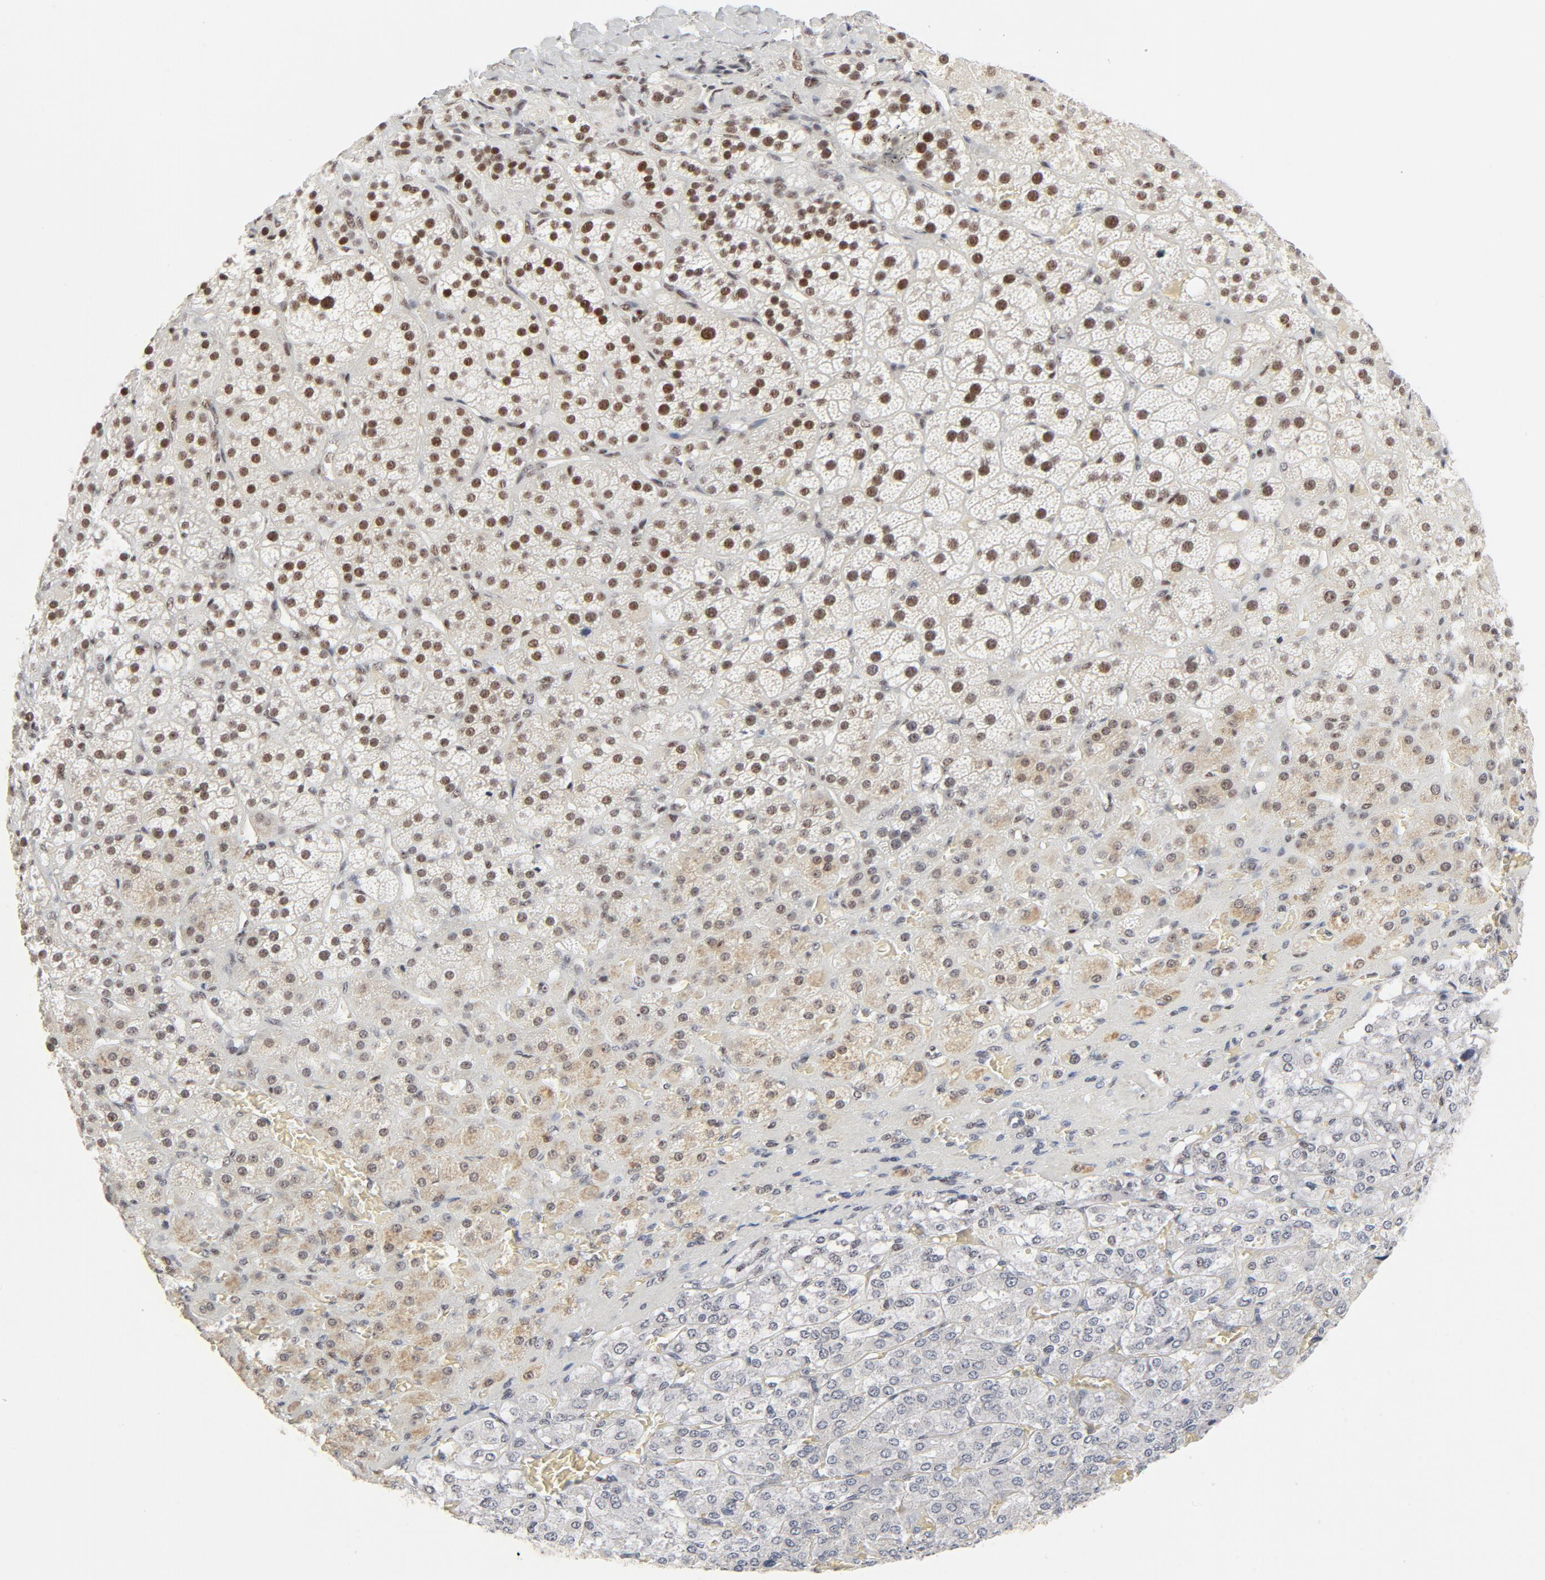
{"staining": {"intensity": "strong", "quantity": ">75%", "location": "nuclear"}, "tissue": "adrenal gland", "cell_type": "Glandular cells", "image_type": "normal", "snomed": [{"axis": "morphology", "description": "Normal tissue, NOS"}, {"axis": "topography", "description": "Adrenal gland"}], "caption": "A histopathology image of adrenal gland stained for a protein displays strong nuclear brown staining in glandular cells. (DAB = brown stain, brightfield microscopy at high magnification).", "gene": "GTF2H1", "patient": {"sex": "female", "age": 71}}